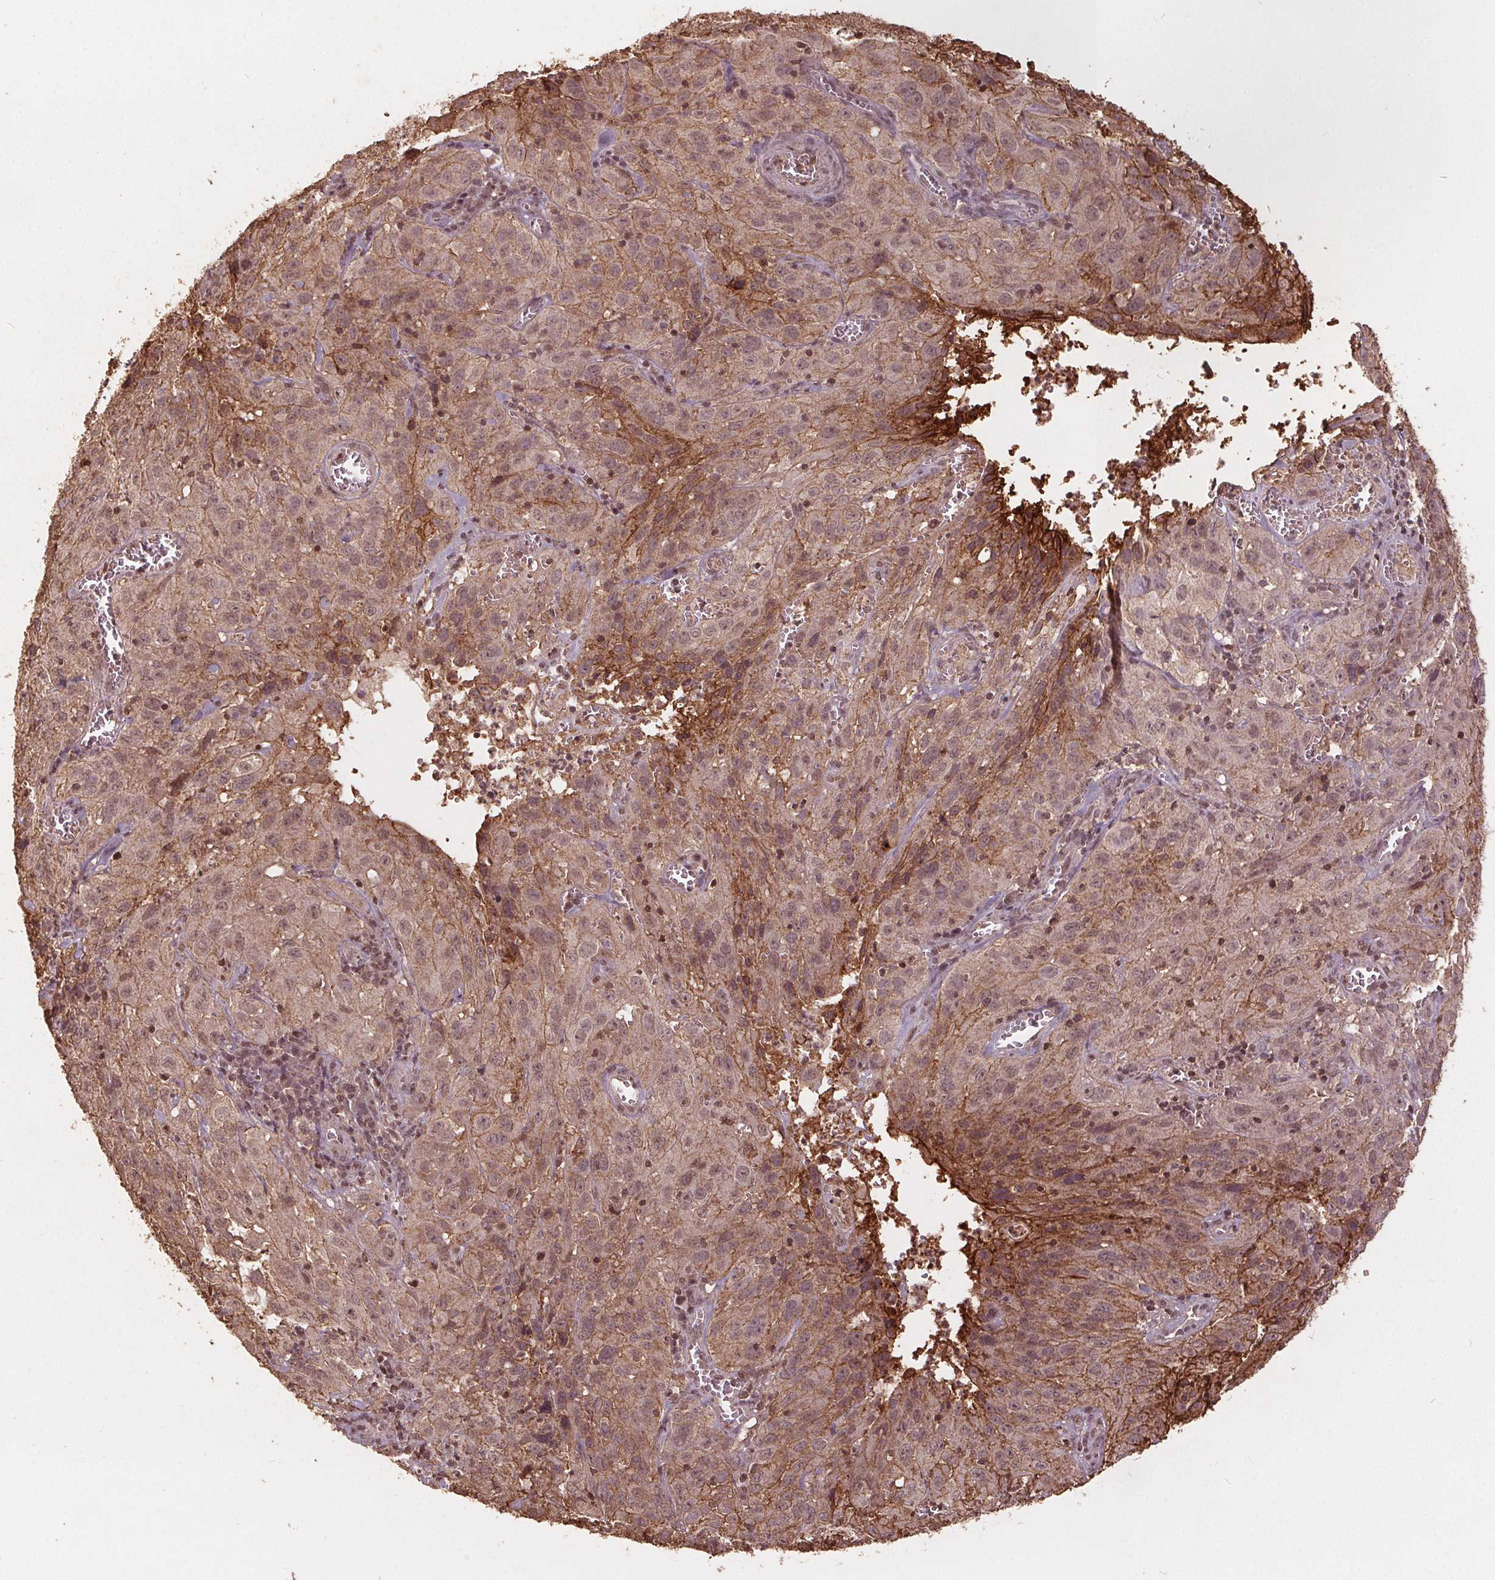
{"staining": {"intensity": "moderate", "quantity": "25%-75%", "location": "cytoplasmic/membranous"}, "tissue": "cervical cancer", "cell_type": "Tumor cells", "image_type": "cancer", "snomed": [{"axis": "morphology", "description": "Squamous cell carcinoma, NOS"}, {"axis": "topography", "description": "Cervix"}], "caption": "Immunohistochemistry staining of squamous cell carcinoma (cervical), which demonstrates medium levels of moderate cytoplasmic/membranous staining in approximately 25%-75% of tumor cells indicating moderate cytoplasmic/membranous protein positivity. The staining was performed using DAB (brown) for protein detection and nuclei were counterstained in hematoxylin (blue).", "gene": "DSG3", "patient": {"sex": "female", "age": 32}}